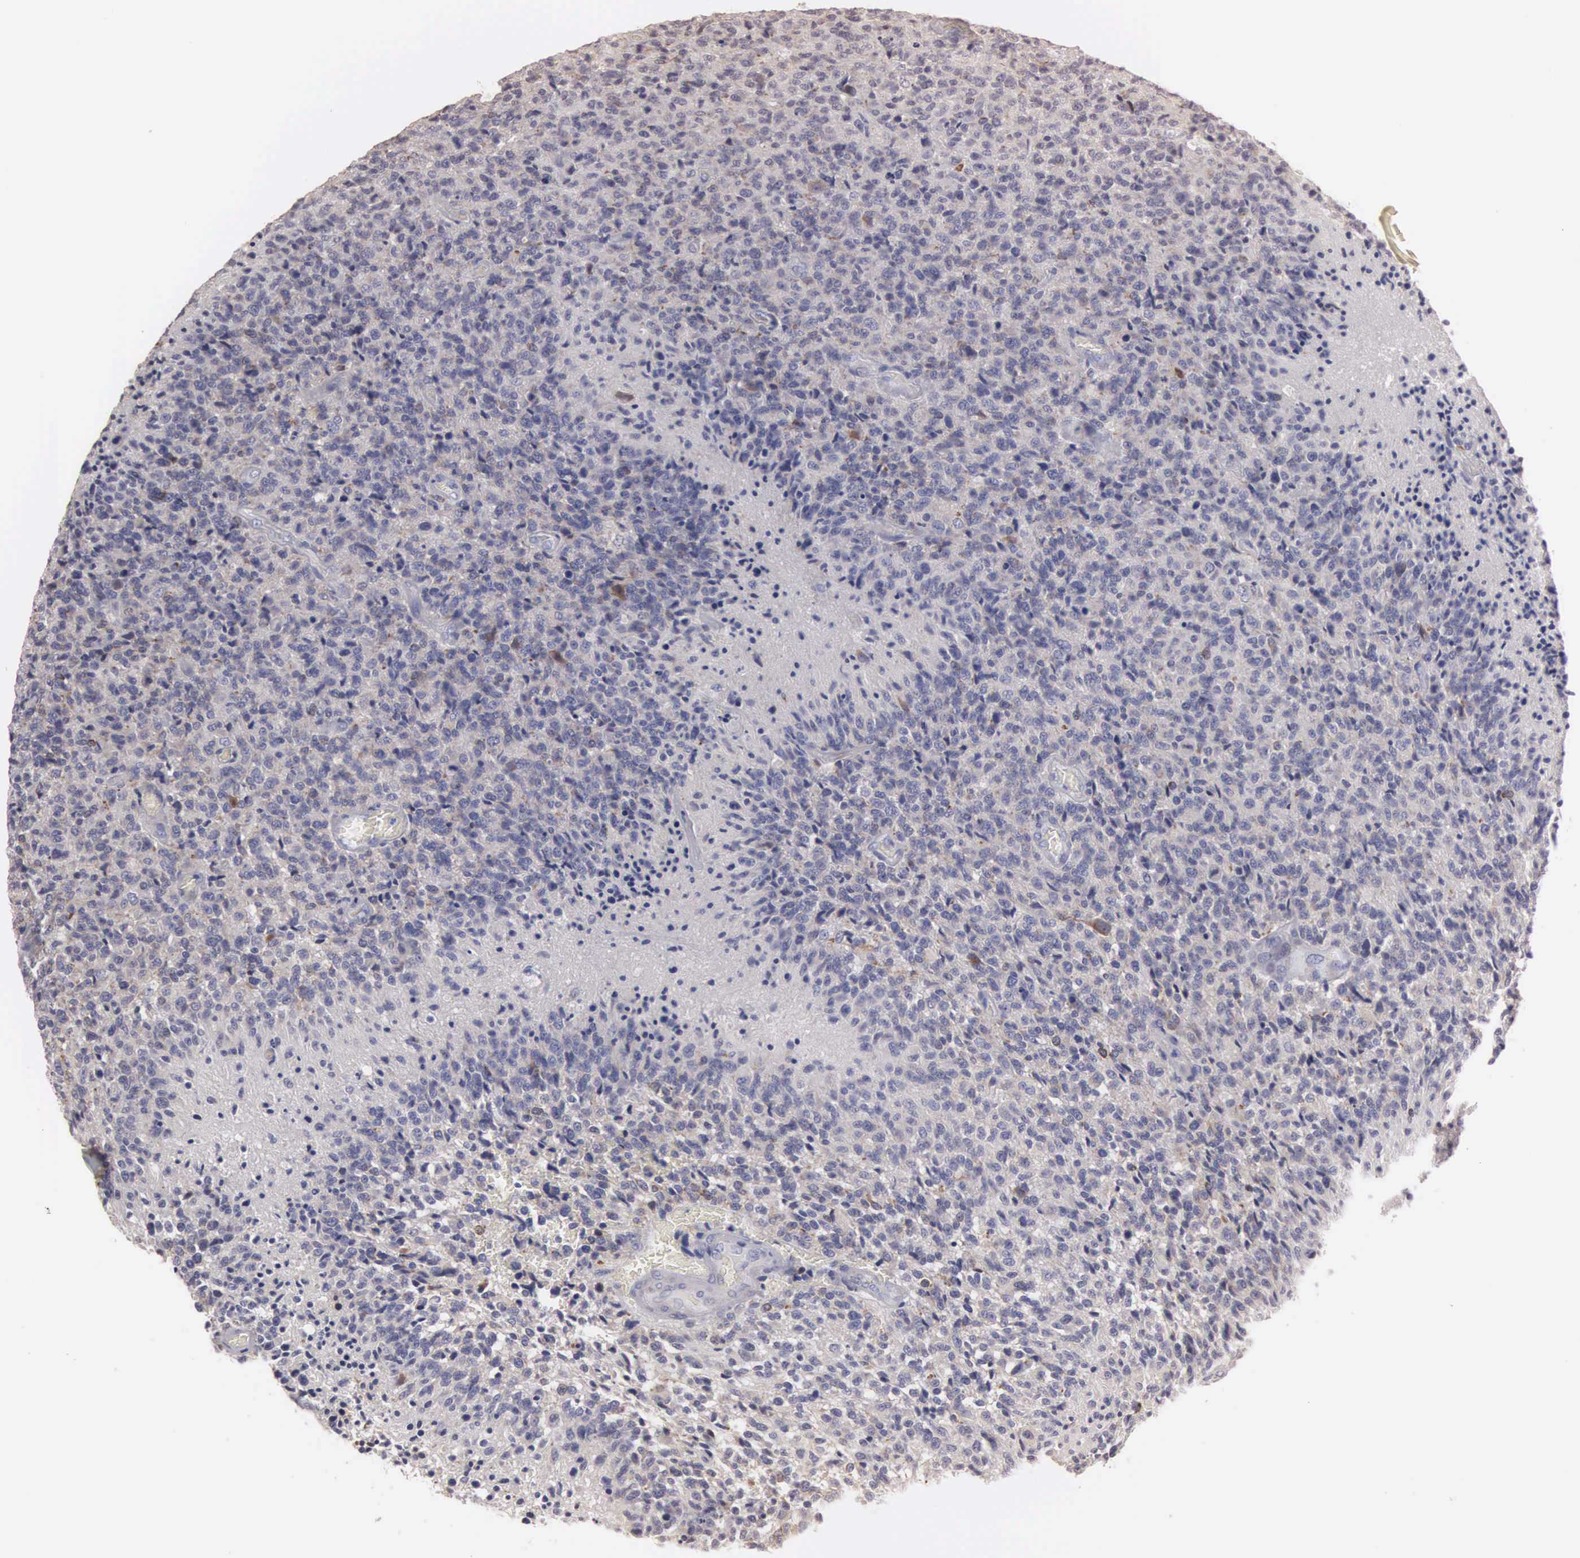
{"staining": {"intensity": "weak", "quantity": "25%-75%", "location": "cytoplasmic/membranous"}, "tissue": "glioma", "cell_type": "Tumor cells", "image_type": "cancer", "snomed": [{"axis": "morphology", "description": "Glioma, malignant, High grade"}, {"axis": "topography", "description": "Brain"}], "caption": "Immunohistochemical staining of human malignant glioma (high-grade) exhibits weak cytoplasmic/membranous protein expression in approximately 25%-75% of tumor cells.", "gene": "CEP170B", "patient": {"sex": "male", "age": 36}}